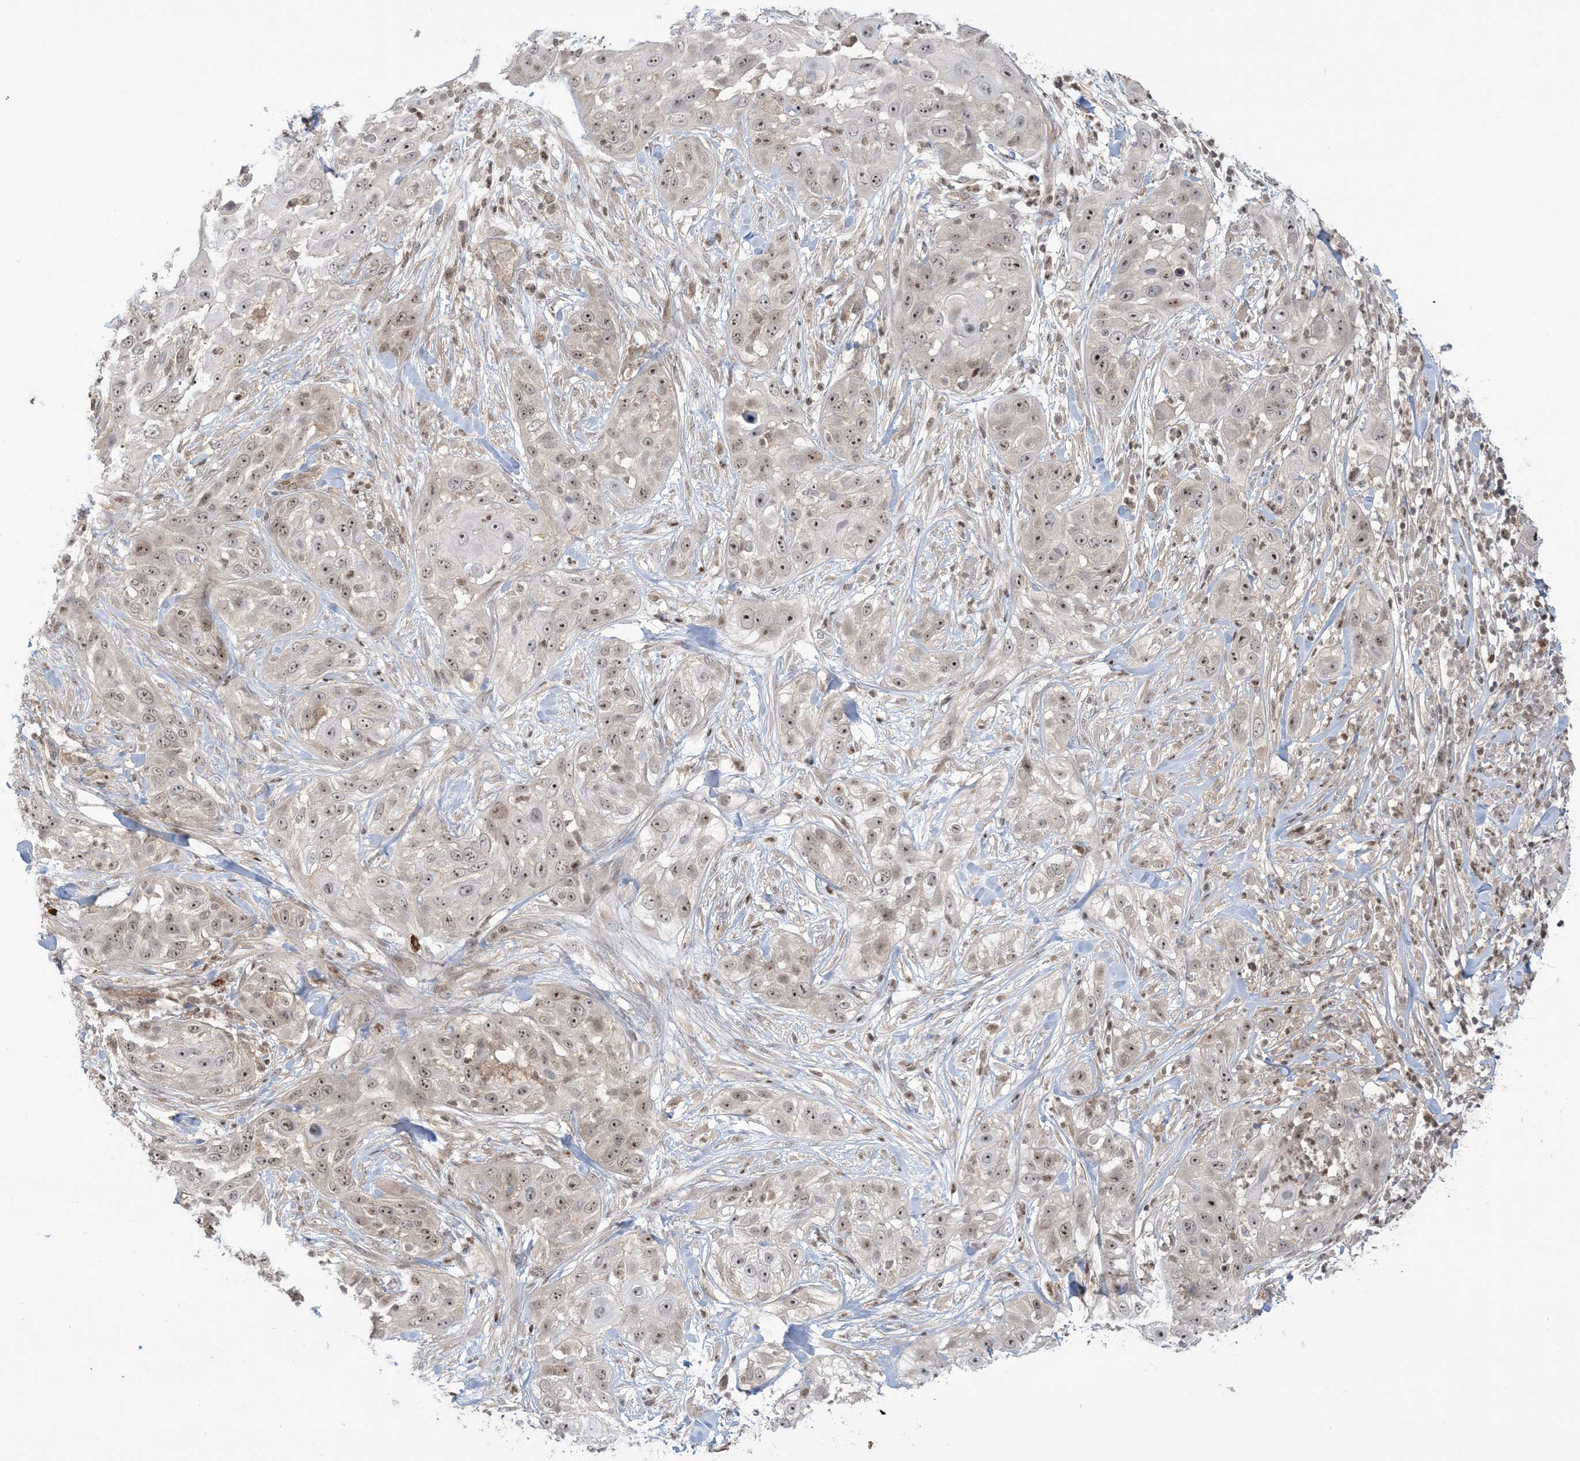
{"staining": {"intensity": "moderate", "quantity": ">75%", "location": "nuclear"}, "tissue": "skin cancer", "cell_type": "Tumor cells", "image_type": "cancer", "snomed": [{"axis": "morphology", "description": "Squamous cell carcinoma, NOS"}, {"axis": "topography", "description": "Skin"}], "caption": "Immunohistochemical staining of human squamous cell carcinoma (skin) demonstrates medium levels of moderate nuclear expression in approximately >75% of tumor cells. (DAB (3,3'-diaminobenzidine) IHC with brightfield microscopy, high magnification).", "gene": "PPP1R7", "patient": {"sex": "female", "age": 44}}